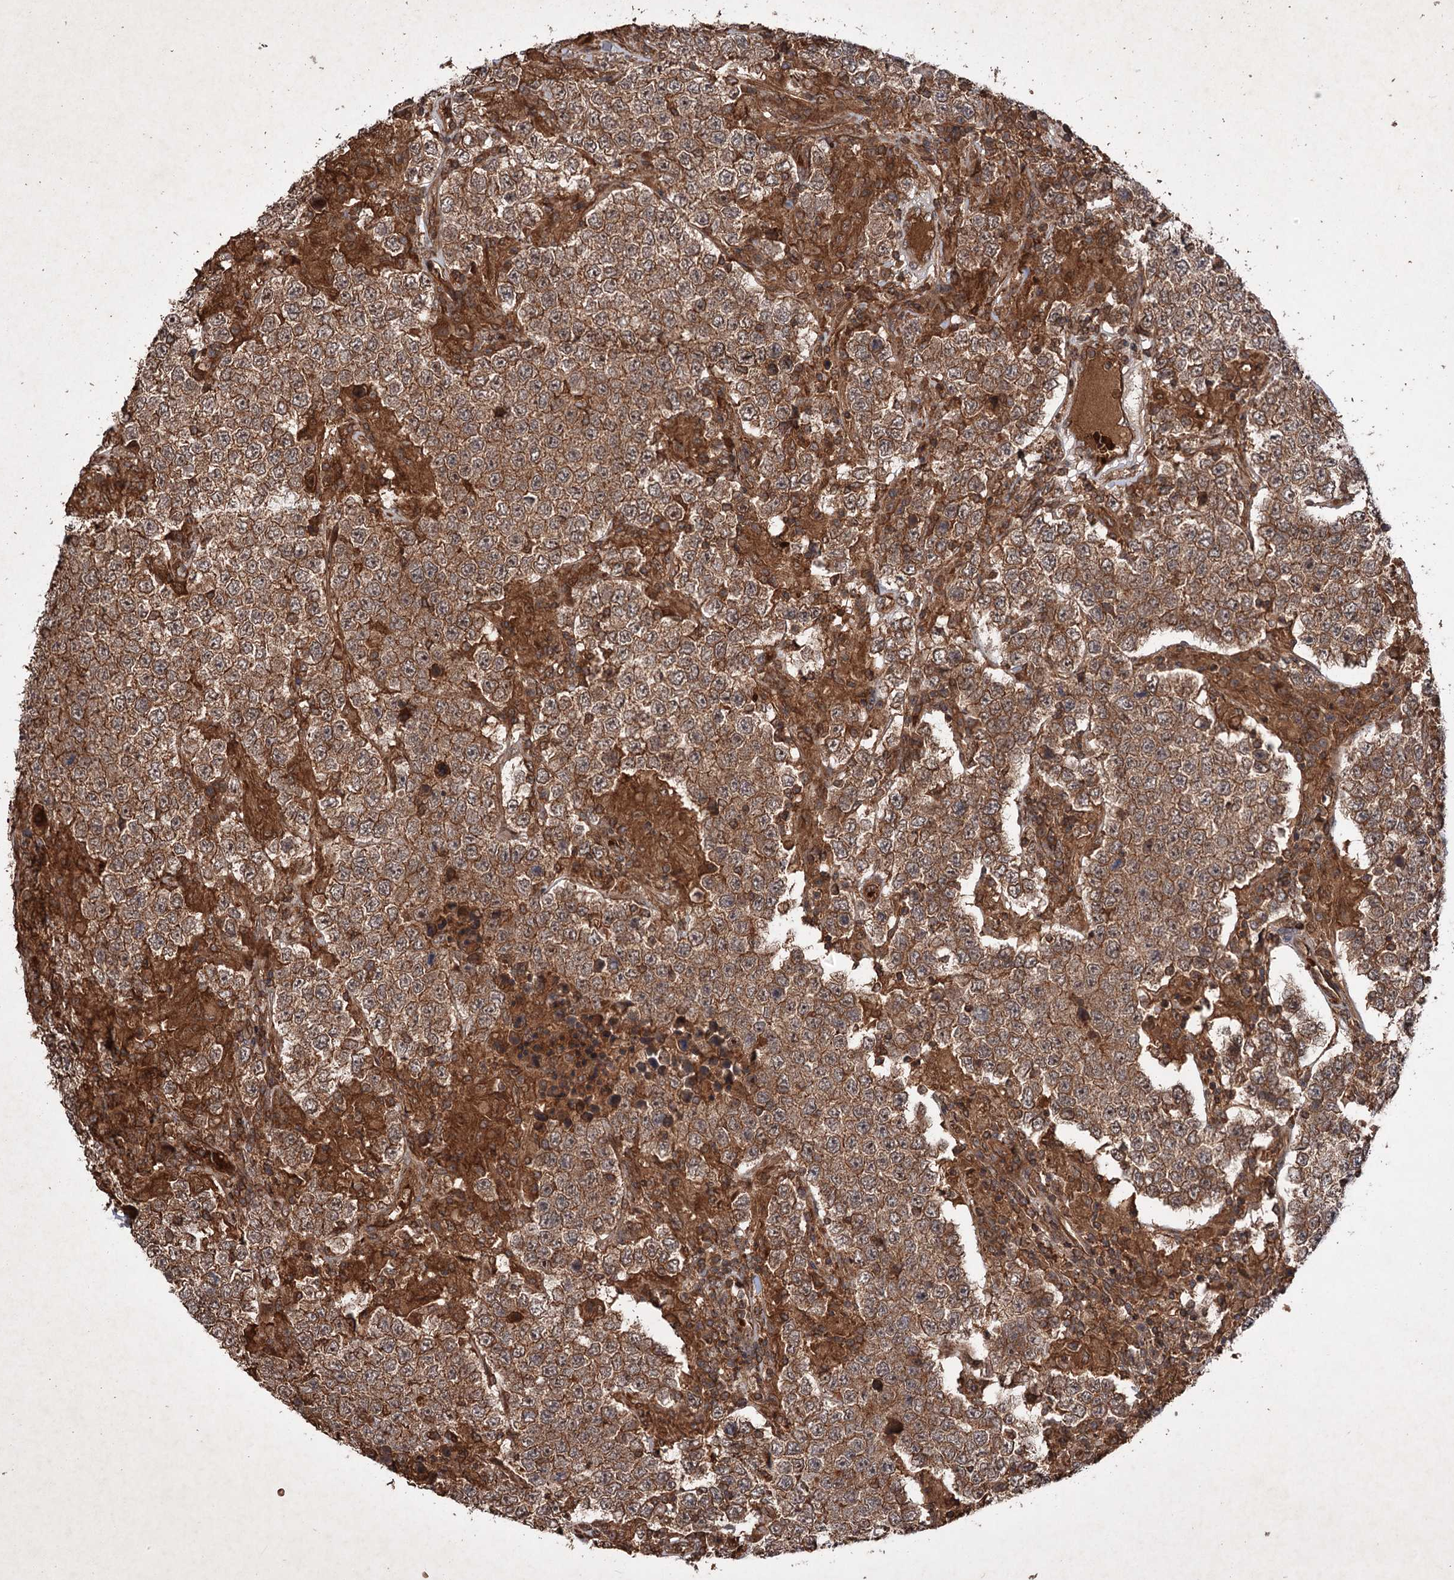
{"staining": {"intensity": "moderate", "quantity": ">75%", "location": "cytoplasmic/membranous"}, "tissue": "testis cancer", "cell_type": "Tumor cells", "image_type": "cancer", "snomed": [{"axis": "morphology", "description": "Normal tissue, NOS"}, {"axis": "morphology", "description": "Urothelial carcinoma, High grade"}, {"axis": "morphology", "description": "Seminoma, NOS"}, {"axis": "morphology", "description": "Carcinoma, Embryonal, NOS"}, {"axis": "topography", "description": "Urinary bladder"}, {"axis": "topography", "description": "Testis"}], "caption": "A medium amount of moderate cytoplasmic/membranous staining is appreciated in about >75% of tumor cells in testis cancer tissue.", "gene": "ADK", "patient": {"sex": "male", "age": 41}}